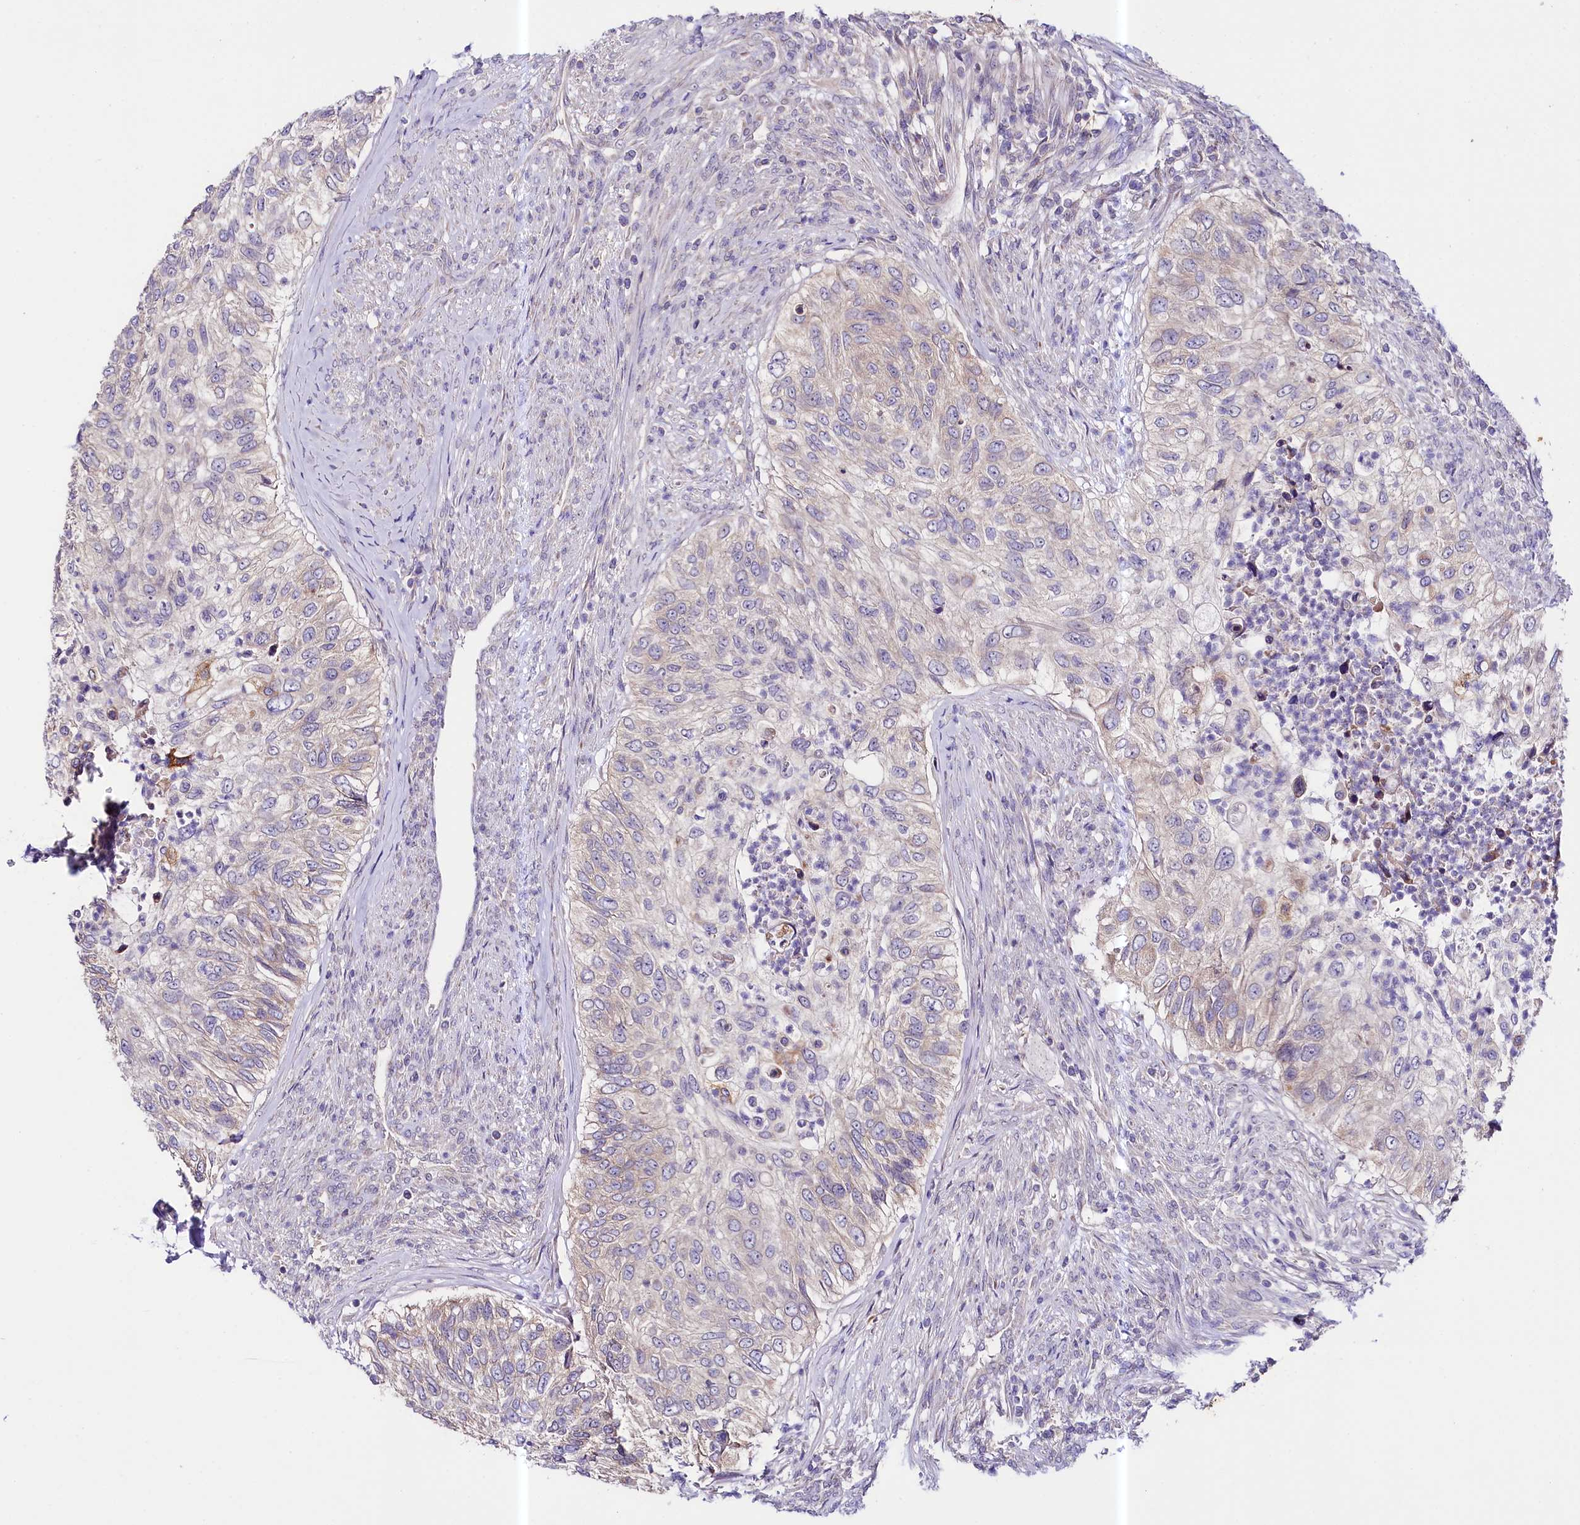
{"staining": {"intensity": "weak", "quantity": "25%-75%", "location": "cytoplasmic/membranous"}, "tissue": "urothelial cancer", "cell_type": "Tumor cells", "image_type": "cancer", "snomed": [{"axis": "morphology", "description": "Urothelial carcinoma, High grade"}, {"axis": "topography", "description": "Urinary bladder"}], "caption": "DAB (3,3'-diaminobenzidine) immunohistochemical staining of urothelial cancer shows weak cytoplasmic/membranous protein staining in approximately 25%-75% of tumor cells. (DAB = brown stain, brightfield microscopy at high magnification).", "gene": "CEP295", "patient": {"sex": "female", "age": 60}}